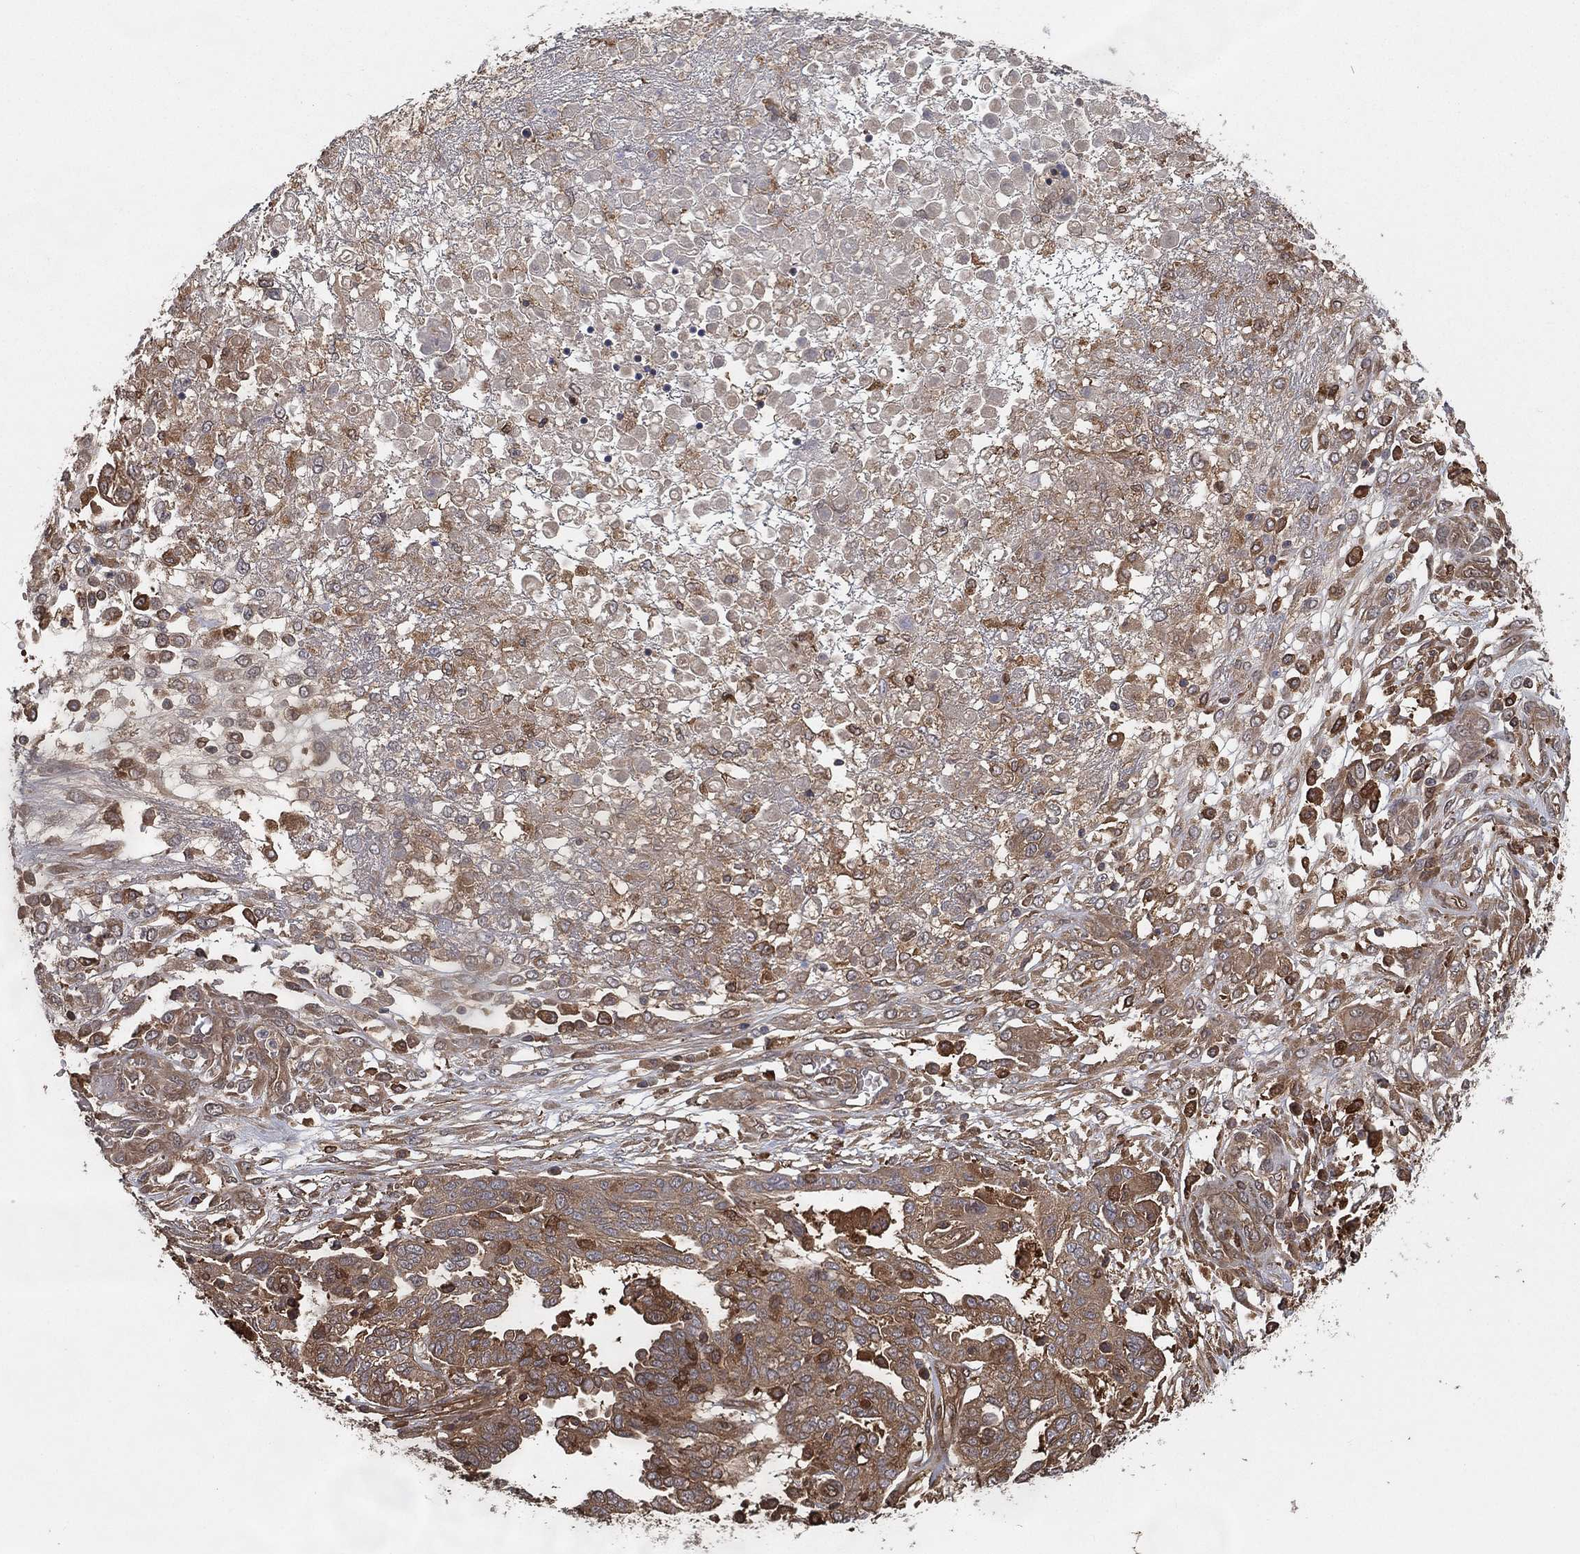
{"staining": {"intensity": "strong", "quantity": "<25%", "location": "cytoplasmic/membranous"}, "tissue": "ovarian cancer", "cell_type": "Tumor cells", "image_type": "cancer", "snomed": [{"axis": "morphology", "description": "Cystadenocarcinoma, serous, NOS"}, {"axis": "topography", "description": "Ovary"}], "caption": "Protein expression analysis of human ovarian cancer reveals strong cytoplasmic/membranous staining in about <25% of tumor cells. (brown staining indicates protein expression, while blue staining denotes nuclei).", "gene": "PSMG4", "patient": {"sex": "female", "age": 67}}